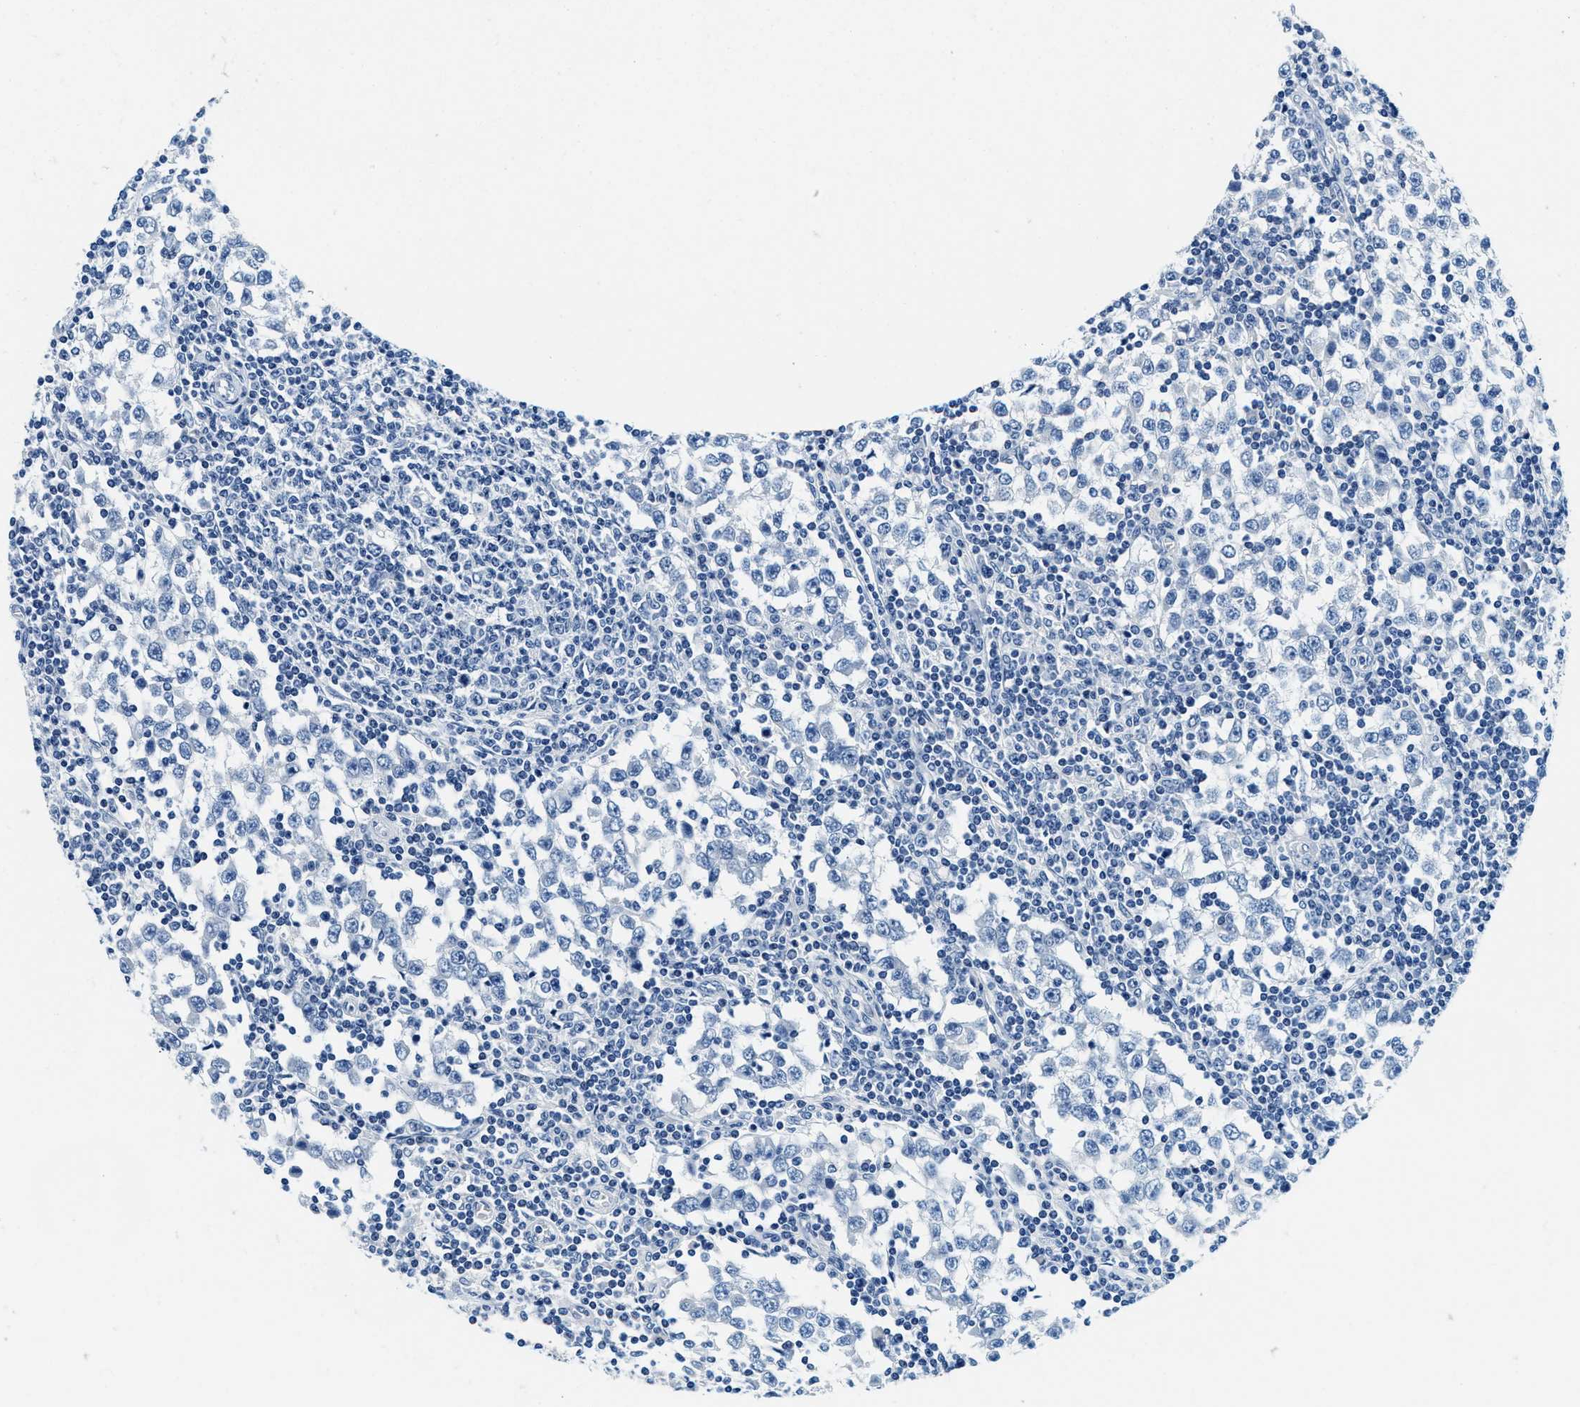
{"staining": {"intensity": "negative", "quantity": "none", "location": "none"}, "tissue": "testis cancer", "cell_type": "Tumor cells", "image_type": "cancer", "snomed": [{"axis": "morphology", "description": "Seminoma, NOS"}, {"axis": "topography", "description": "Testis"}], "caption": "Tumor cells are negative for brown protein staining in testis cancer.", "gene": "GSTM3", "patient": {"sex": "male", "age": 65}}